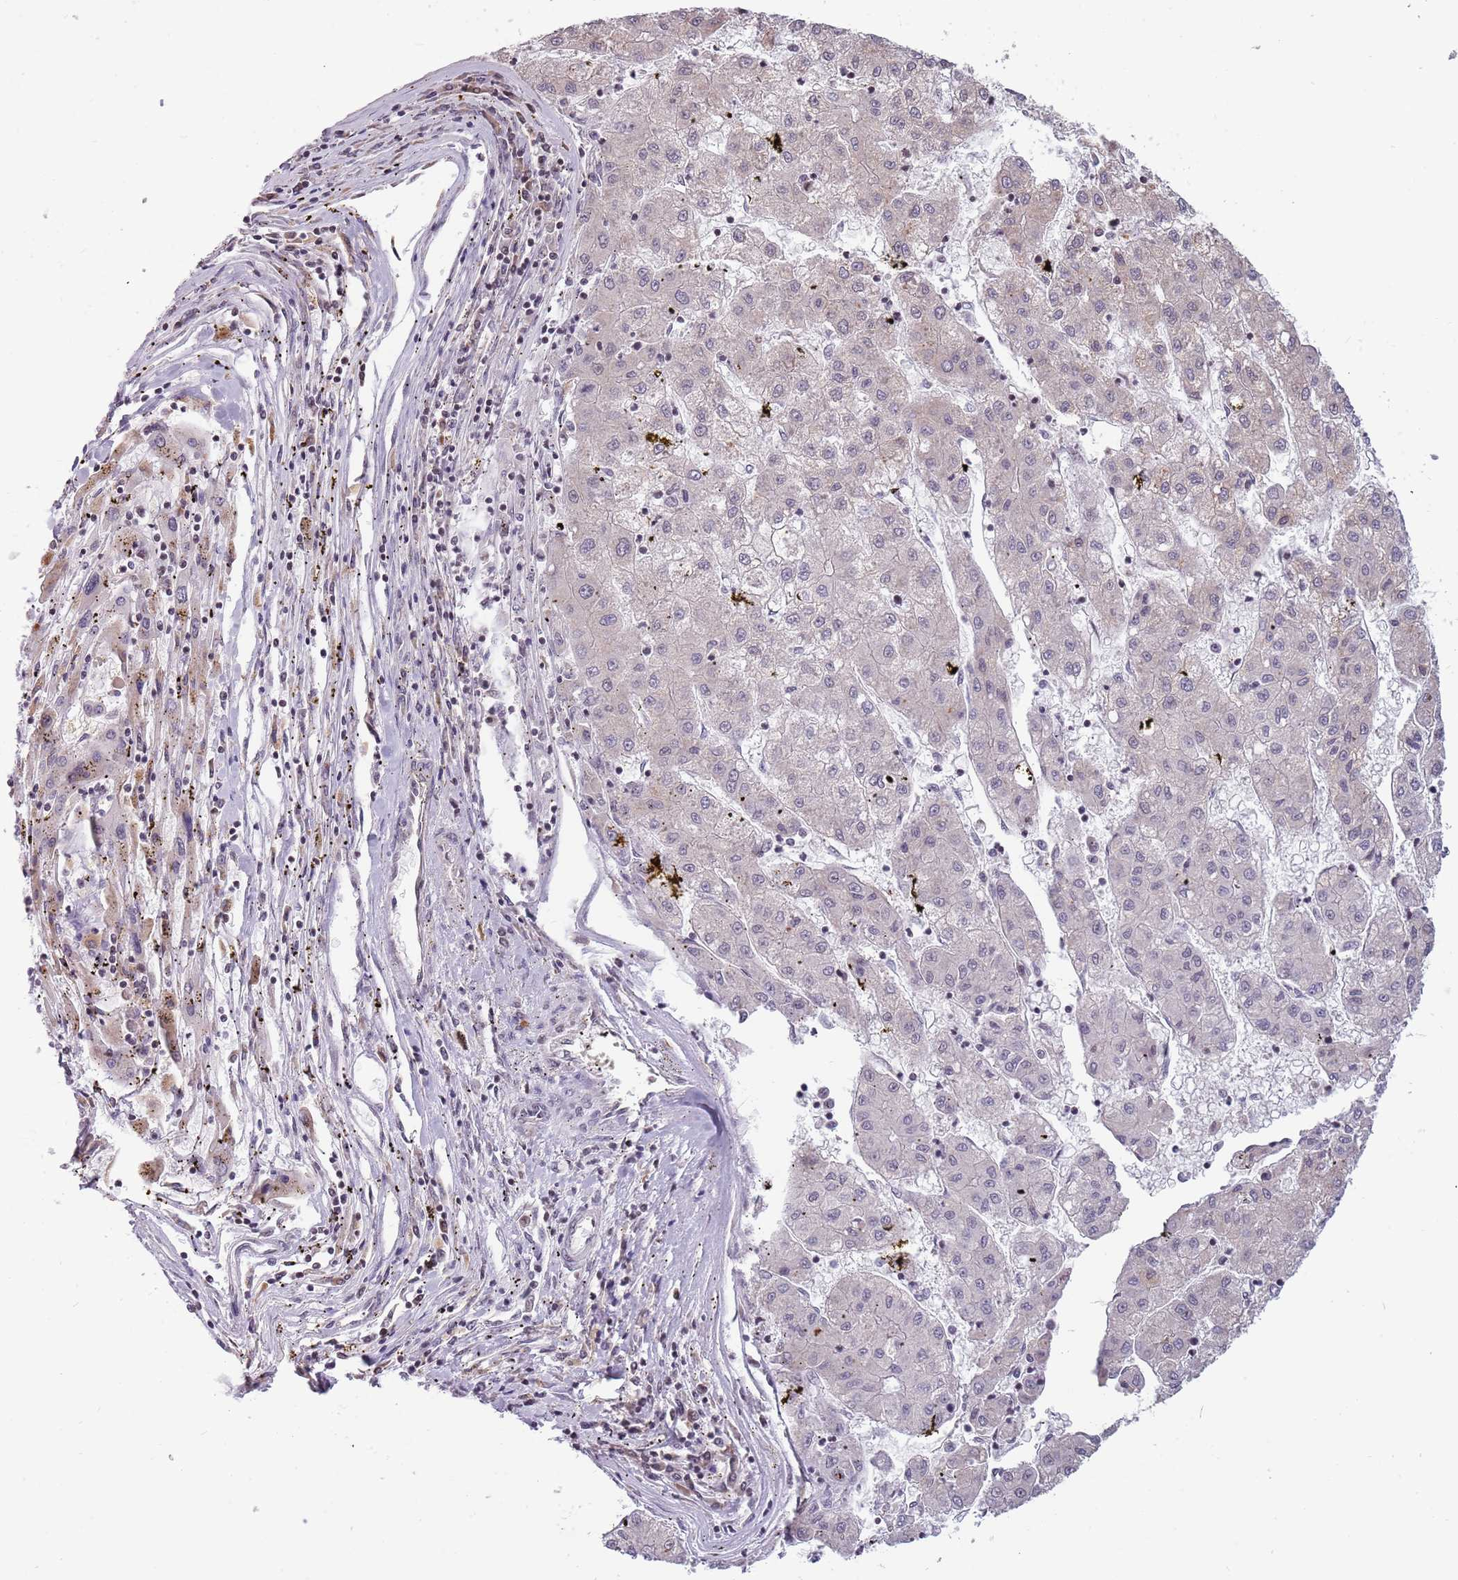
{"staining": {"intensity": "negative", "quantity": "none", "location": "none"}, "tissue": "liver cancer", "cell_type": "Tumor cells", "image_type": "cancer", "snomed": [{"axis": "morphology", "description": "Carcinoma, Hepatocellular, NOS"}, {"axis": "topography", "description": "Liver"}], "caption": "Human liver hepatocellular carcinoma stained for a protein using immunohistochemistry exhibits no expression in tumor cells.", "gene": "BARD1", "patient": {"sex": "male", "age": 72}}